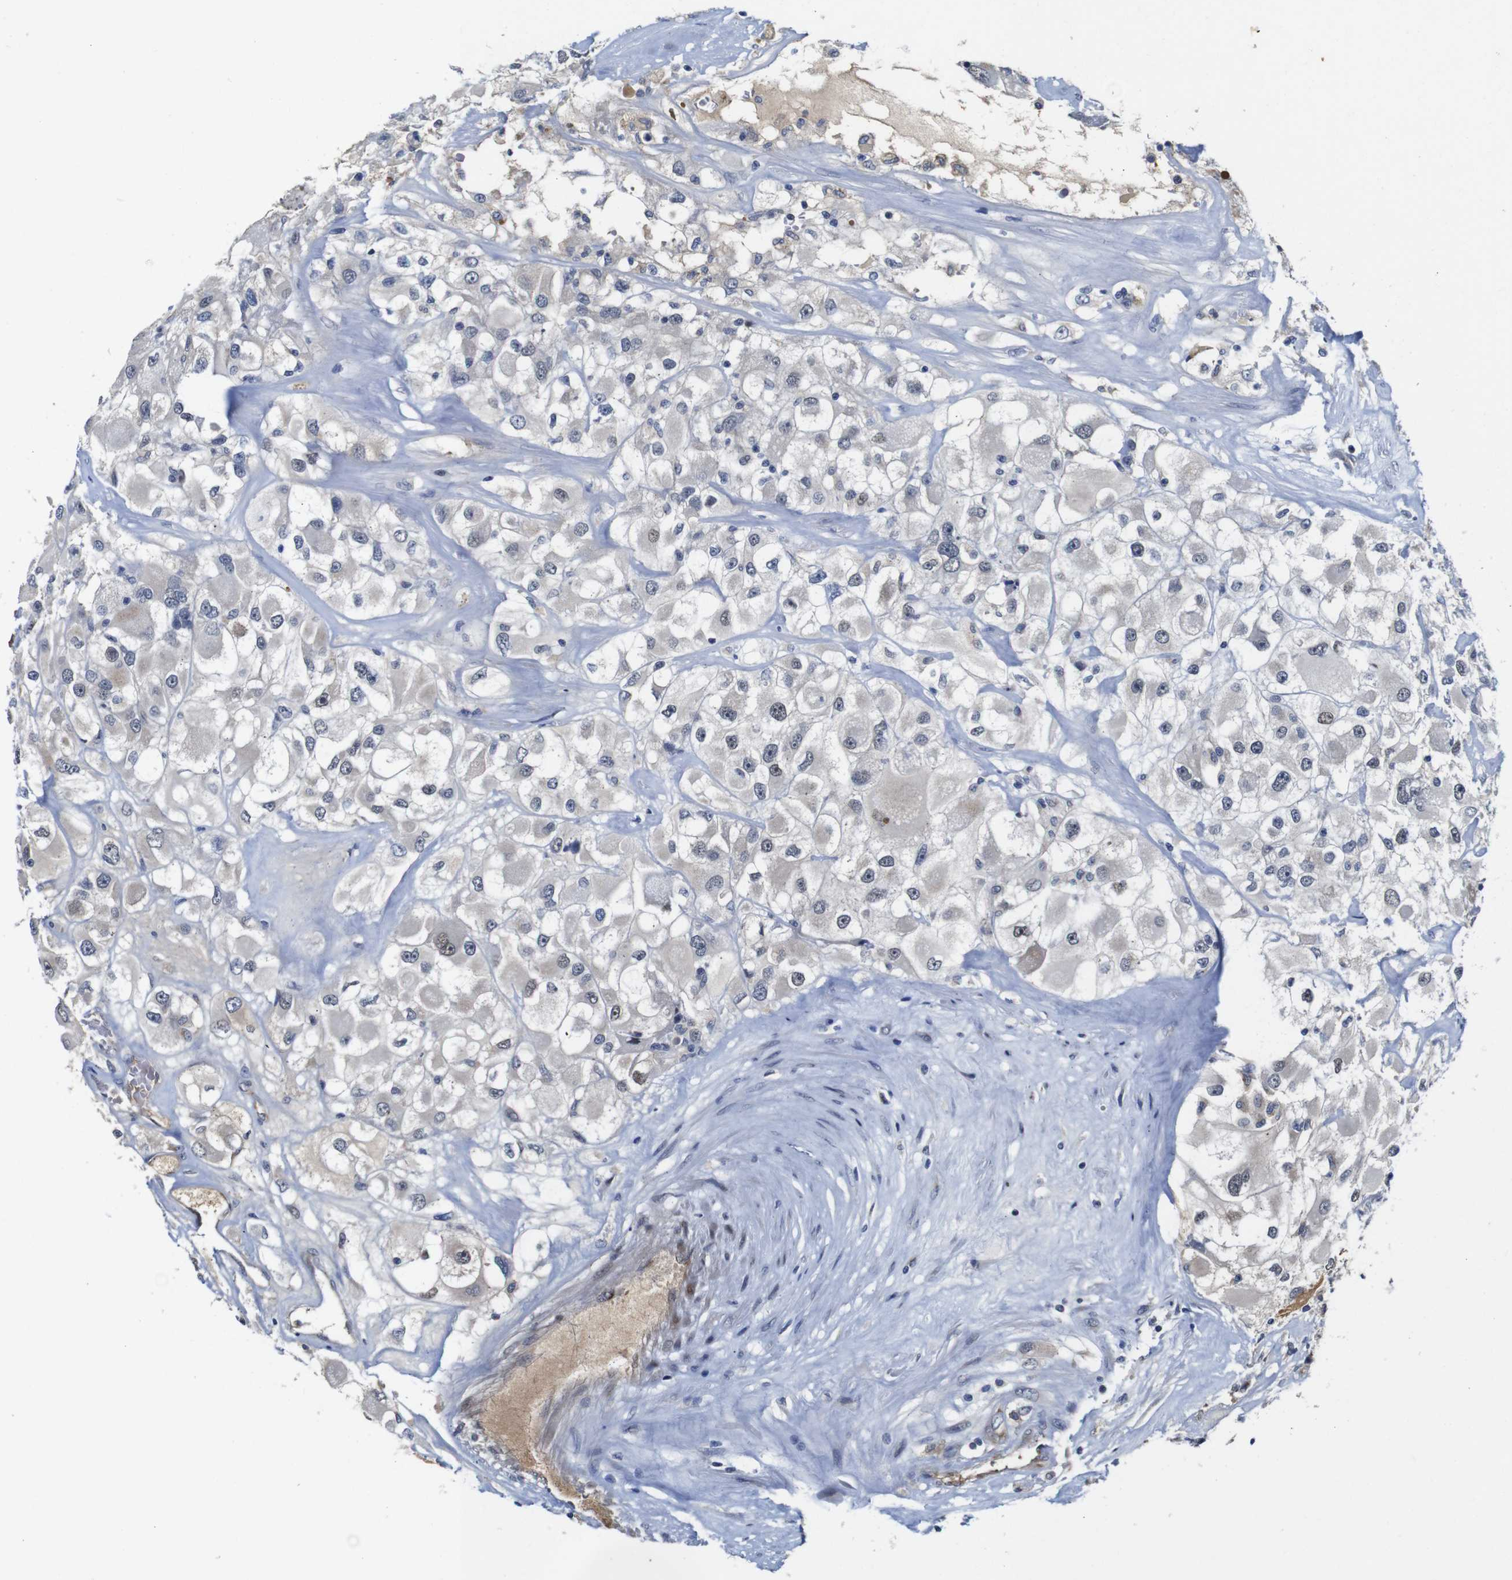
{"staining": {"intensity": "weak", "quantity": "<25%", "location": "nuclear"}, "tissue": "renal cancer", "cell_type": "Tumor cells", "image_type": "cancer", "snomed": [{"axis": "morphology", "description": "Adenocarcinoma, NOS"}, {"axis": "topography", "description": "Kidney"}], "caption": "Immunohistochemistry micrograph of neoplastic tissue: human renal adenocarcinoma stained with DAB exhibits no significant protein positivity in tumor cells.", "gene": "FURIN", "patient": {"sex": "female", "age": 52}}